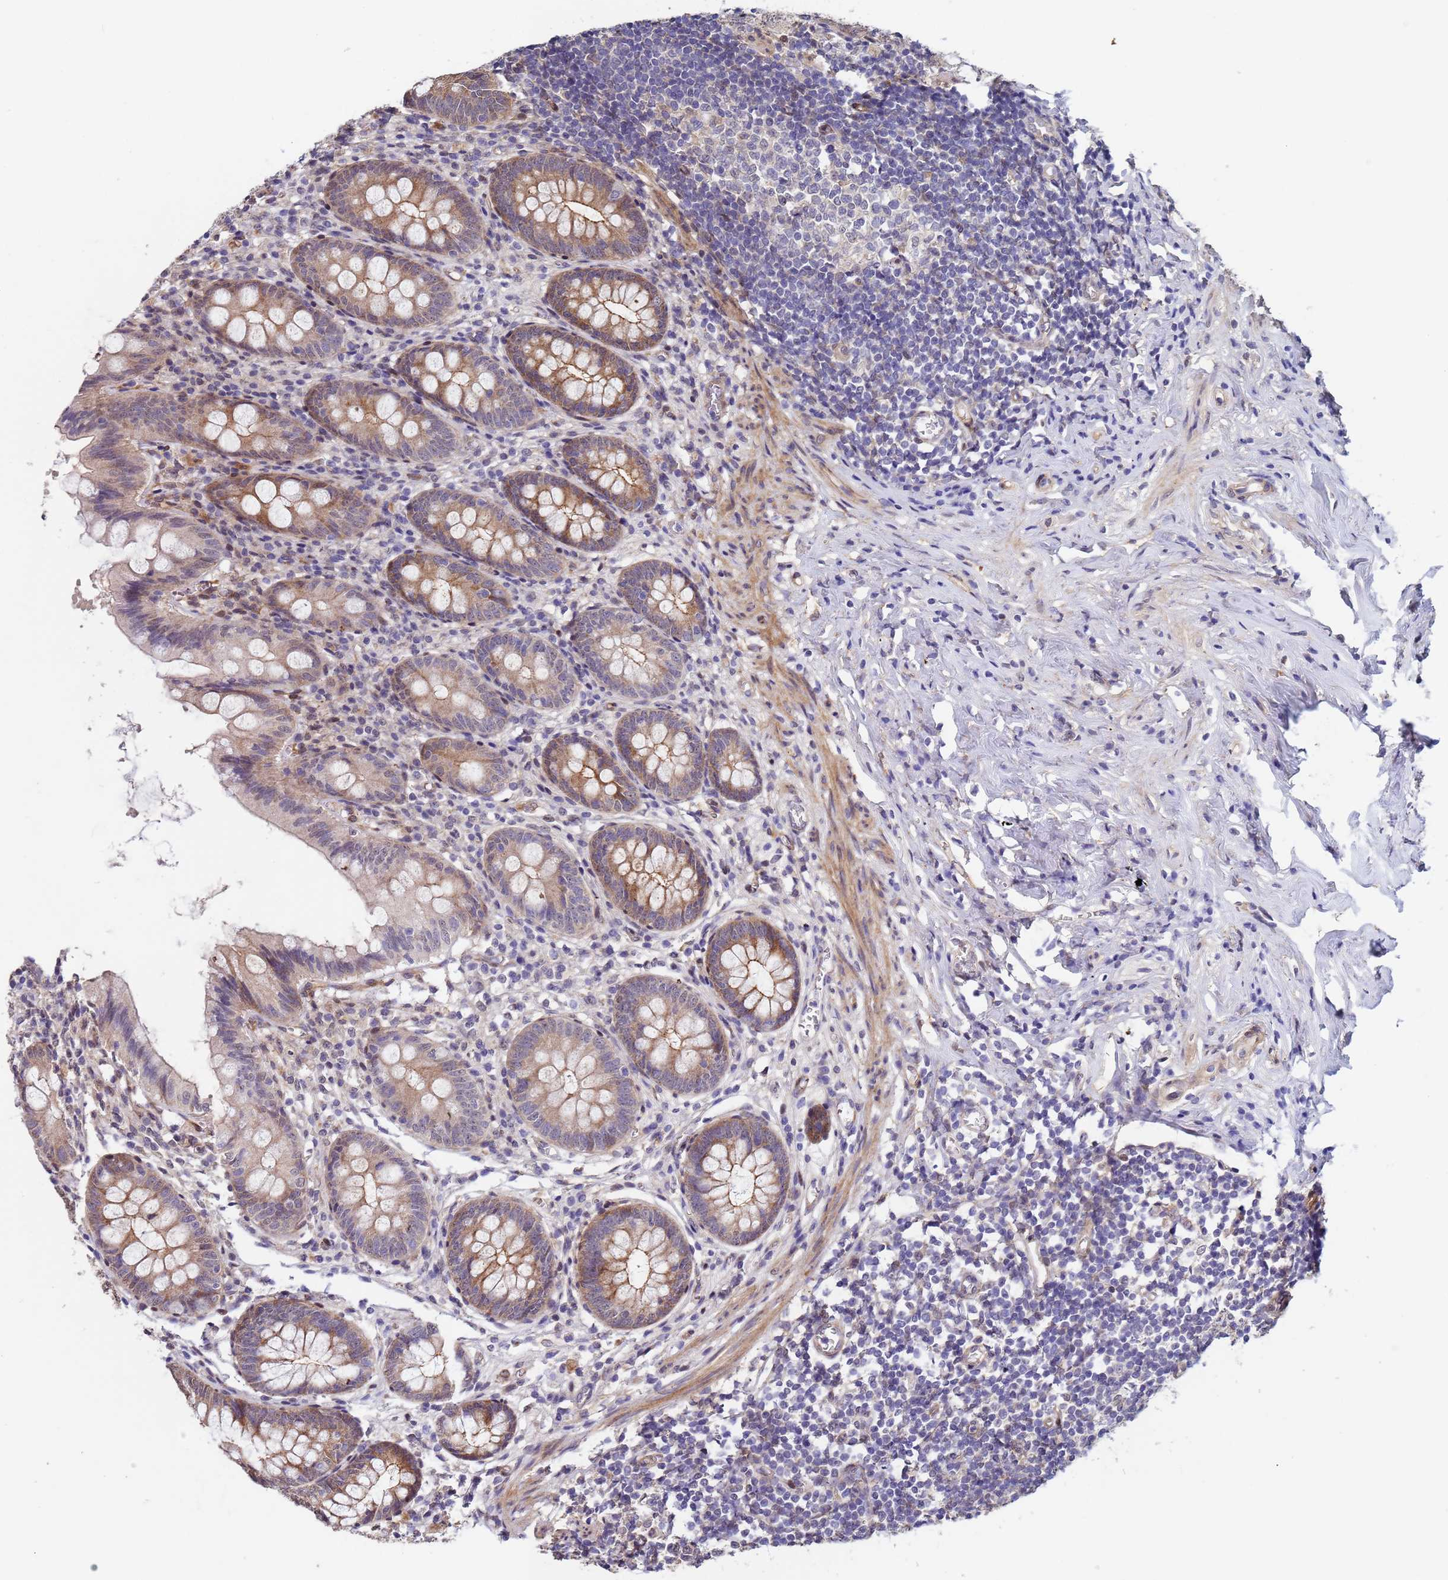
{"staining": {"intensity": "moderate", "quantity": "25%-75%", "location": "cytoplasmic/membranous,nuclear"}, "tissue": "appendix", "cell_type": "Glandular cells", "image_type": "normal", "snomed": [{"axis": "morphology", "description": "Normal tissue, NOS"}, {"axis": "topography", "description": "Appendix"}], "caption": "Glandular cells display medium levels of moderate cytoplasmic/membranous,nuclear positivity in approximately 25%-75% of cells in normal human appendix. (DAB IHC, brown staining for protein, blue staining for nuclei).", "gene": "TRIP6", "patient": {"sex": "female", "age": 51}}